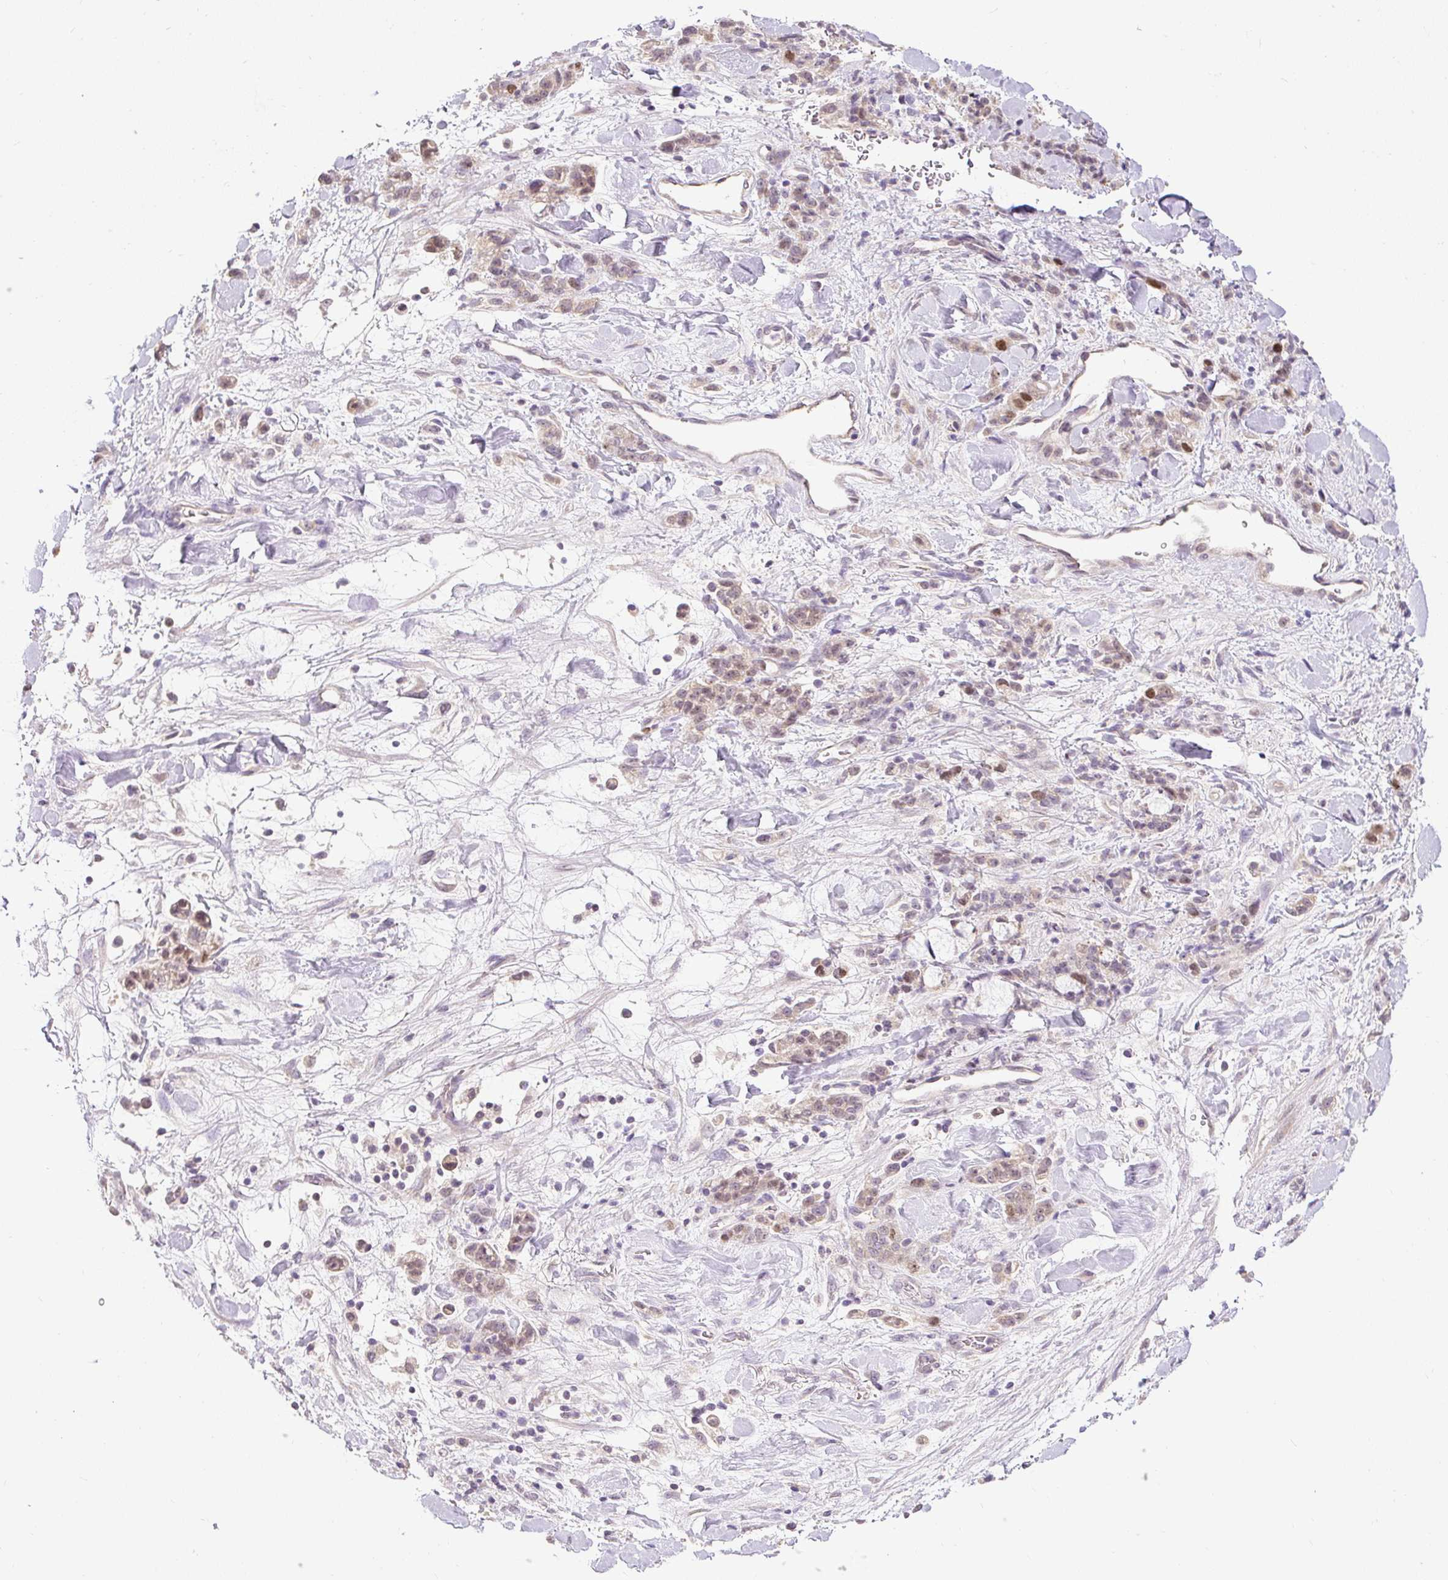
{"staining": {"intensity": "weak", "quantity": "25%-75%", "location": "cytoplasmic/membranous,nuclear"}, "tissue": "stomach cancer", "cell_type": "Tumor cells", "image_type": "cancer", "snomed": [{"axis": "morphology", "description": "Normal tissue, NOS"}, {"axis": "morphology", "description": "Adenocarcinoma, NOS"}, {"axis": "topography", "description": "Stomach"}], "caption": "Immunohistochemical staining of human stomach cancer (adenocarcinoma) demonstrates weak cytoplasmic/membranous and nuclear protein expression in approximately 25%-75% of tumor cells.", "gene": "RACGAP1", "patient": {"sex": "male", "age": 82}}